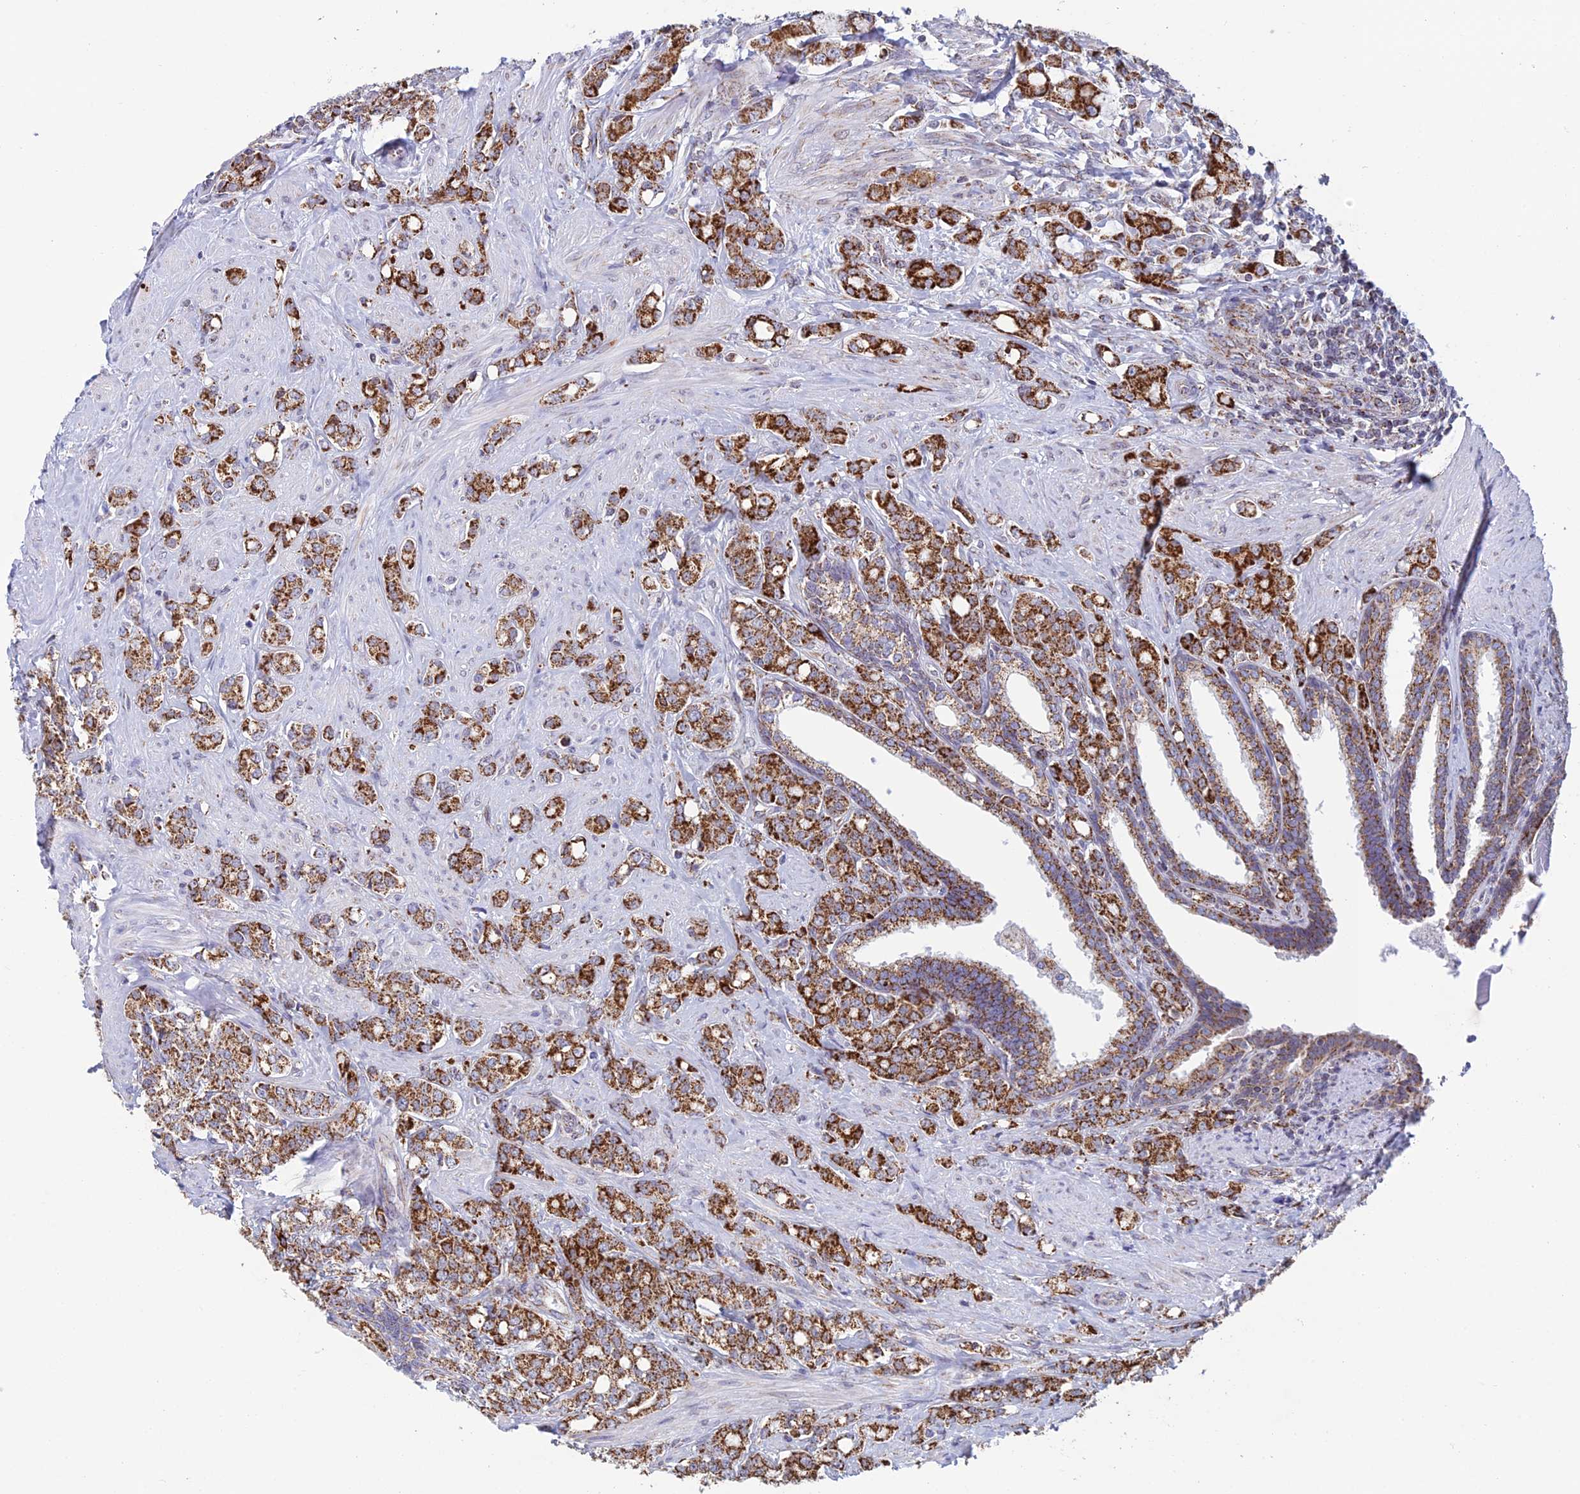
{"staining": {"intensity": "strong", "quantity": ">75%", "location": "cytoplasmic/membranous"}, "tissue": "prostate cancer", "cell_type": "Tumor cells", "image_type": "cancer", "snomed": [{"axis": "morphology", "description": "Adenocarcinoma, High grade"}, {"axis": "topography", "description": "Prostate"}], "caption": "Immunohistochemistry (IHC) image of prostate high-grade adenocarcinoma stained for a protein (brown), which reveals high levels of strong cytoplasmic/membranous staining in approximately >75% of tumor cells.", "gene": "ZNG1B", "patient": {"sex": "male", "age": 62}}